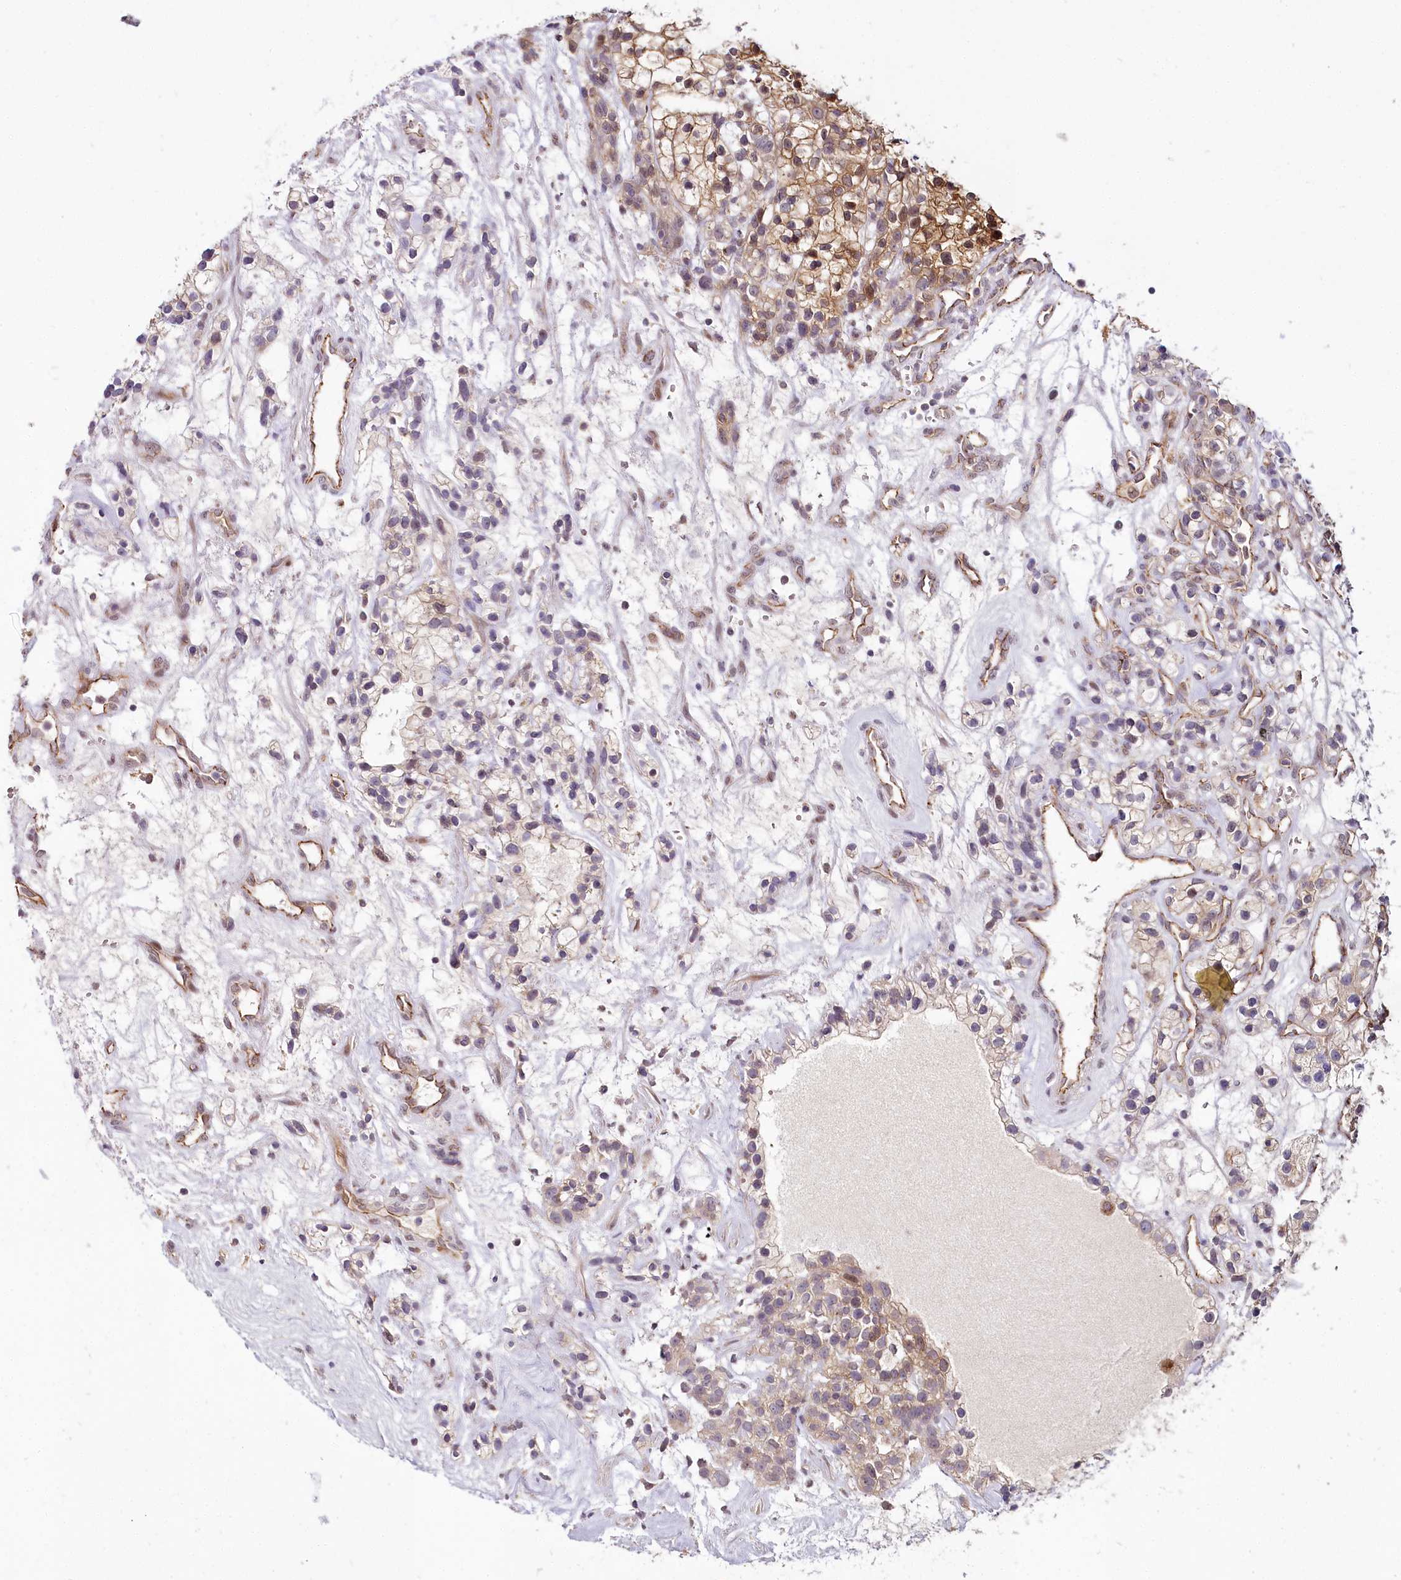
{"staining": {"intensity": "moderate", "quantity": "25%-75%", "location": "cytoplasmic/membranous,nuclear"}, "tissue": "renal cancer", "cell_type": "Tumor cells", "image_type": "cancer", "snomed": [{"axis": "morphology", "description": "Adenocarcinoma, NOS"}, {"axis": "topography", "description": "Kidney"}], "caption": "Renal adenocarcinoma stained with a protein marker reveals moderate staining in tumor cells.", "gene": "ALKBH8", "patient": {"sex": "female", "age": 57}}